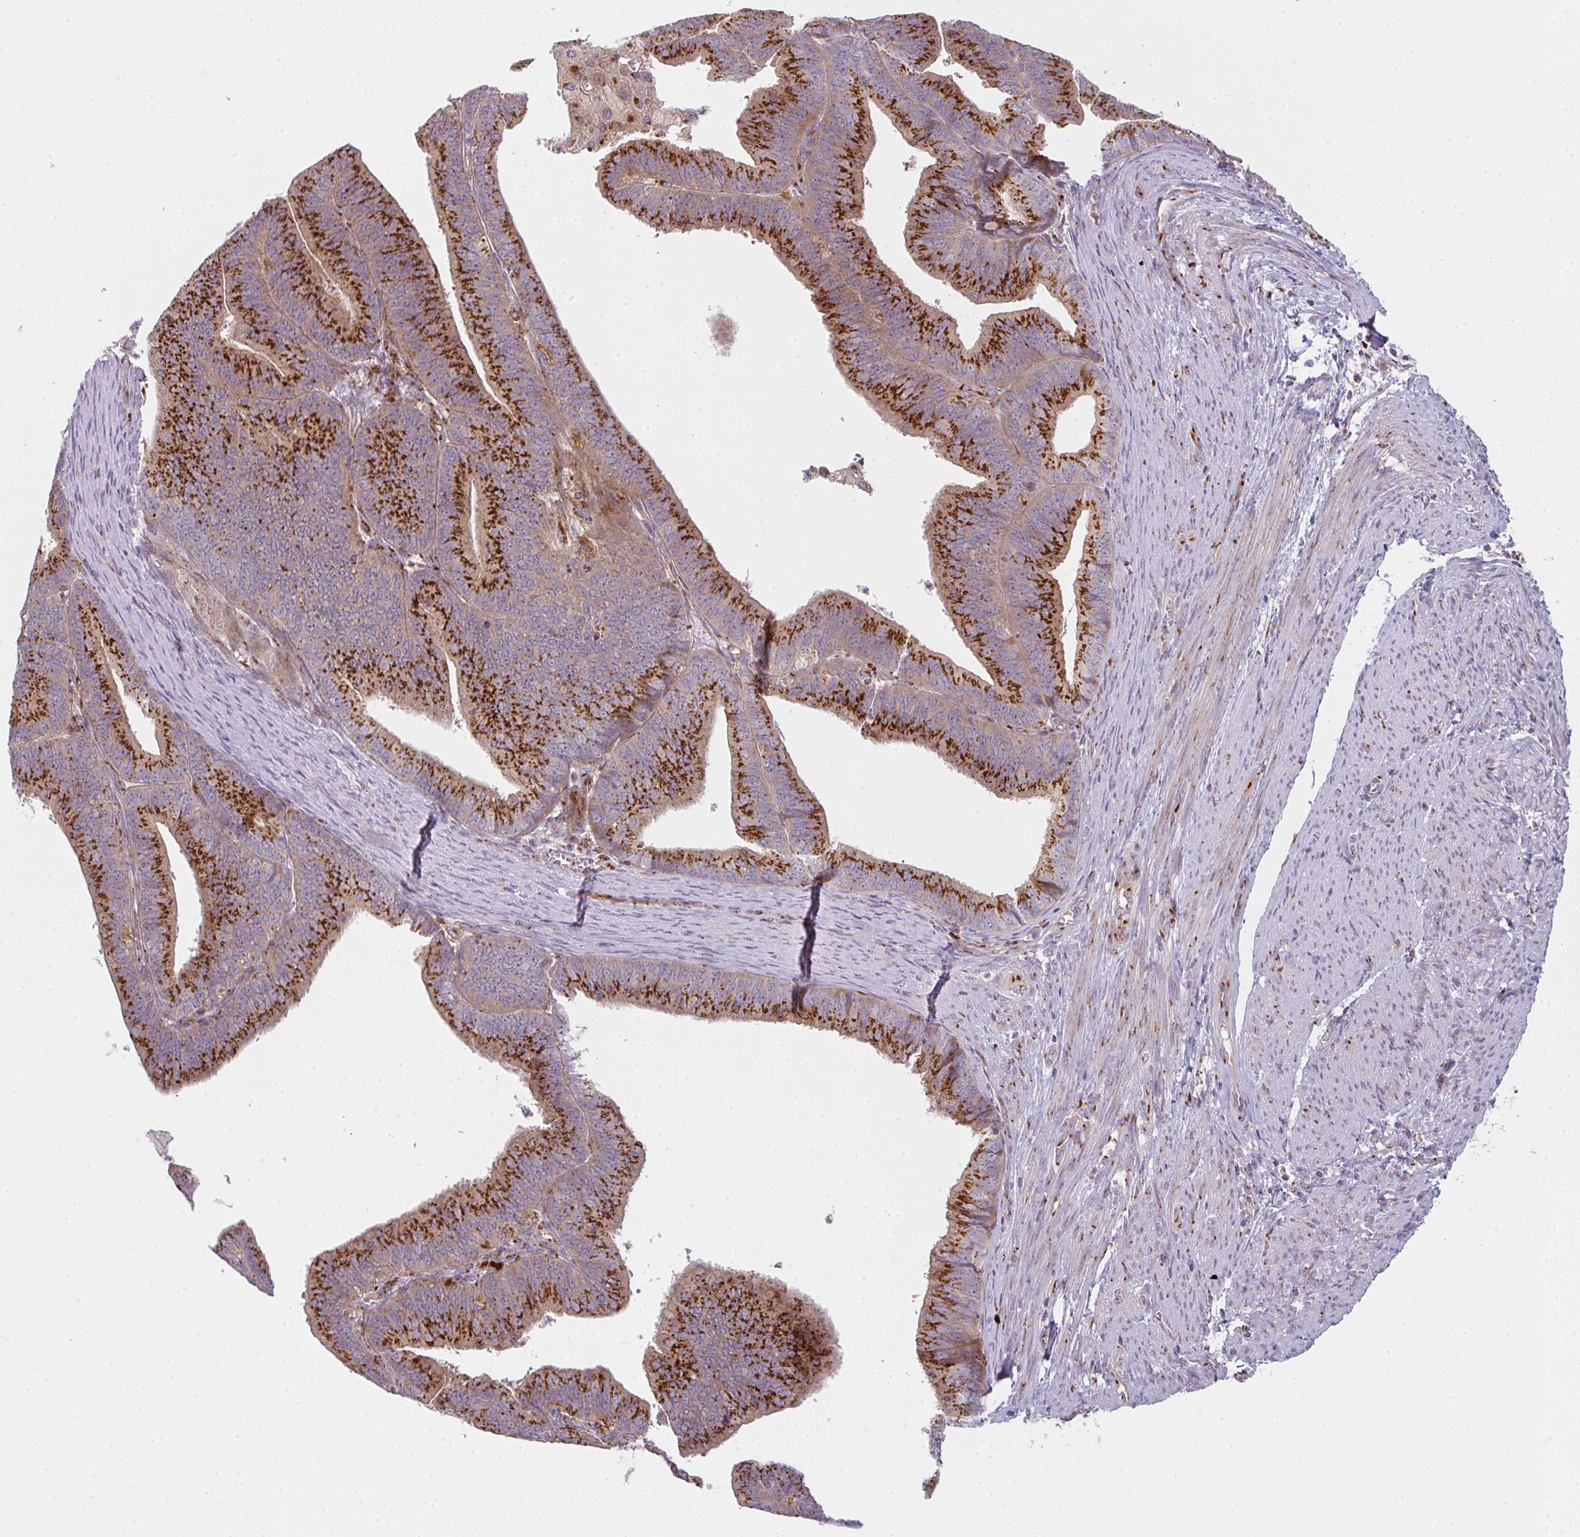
{"staining": {"intensity": "strong", "quantity": "25%-75%", "location": "cytoplasmic/membranous"}, "tissue": "endometrial cancer", "cell_type": "Tumor cells", "image_type": "cancer", "snomed": [{"axis": "morphology", "description": "Adenocarcinoma, NOS"}, {"axis": "topography", "description": "Endometrium"}], "caption": "Strong cytoplasmic/membranous protein expression is seen in approximately 25%-75% of tumor cells in endometrial cancer (adenocarcinoma). (Stains: DAB in brown, nuclei in blue, Microscopy: brightfield microscopy at high magnification).", "gene": "GVQW3", "patient": {"sex": "female", "age": 73}}